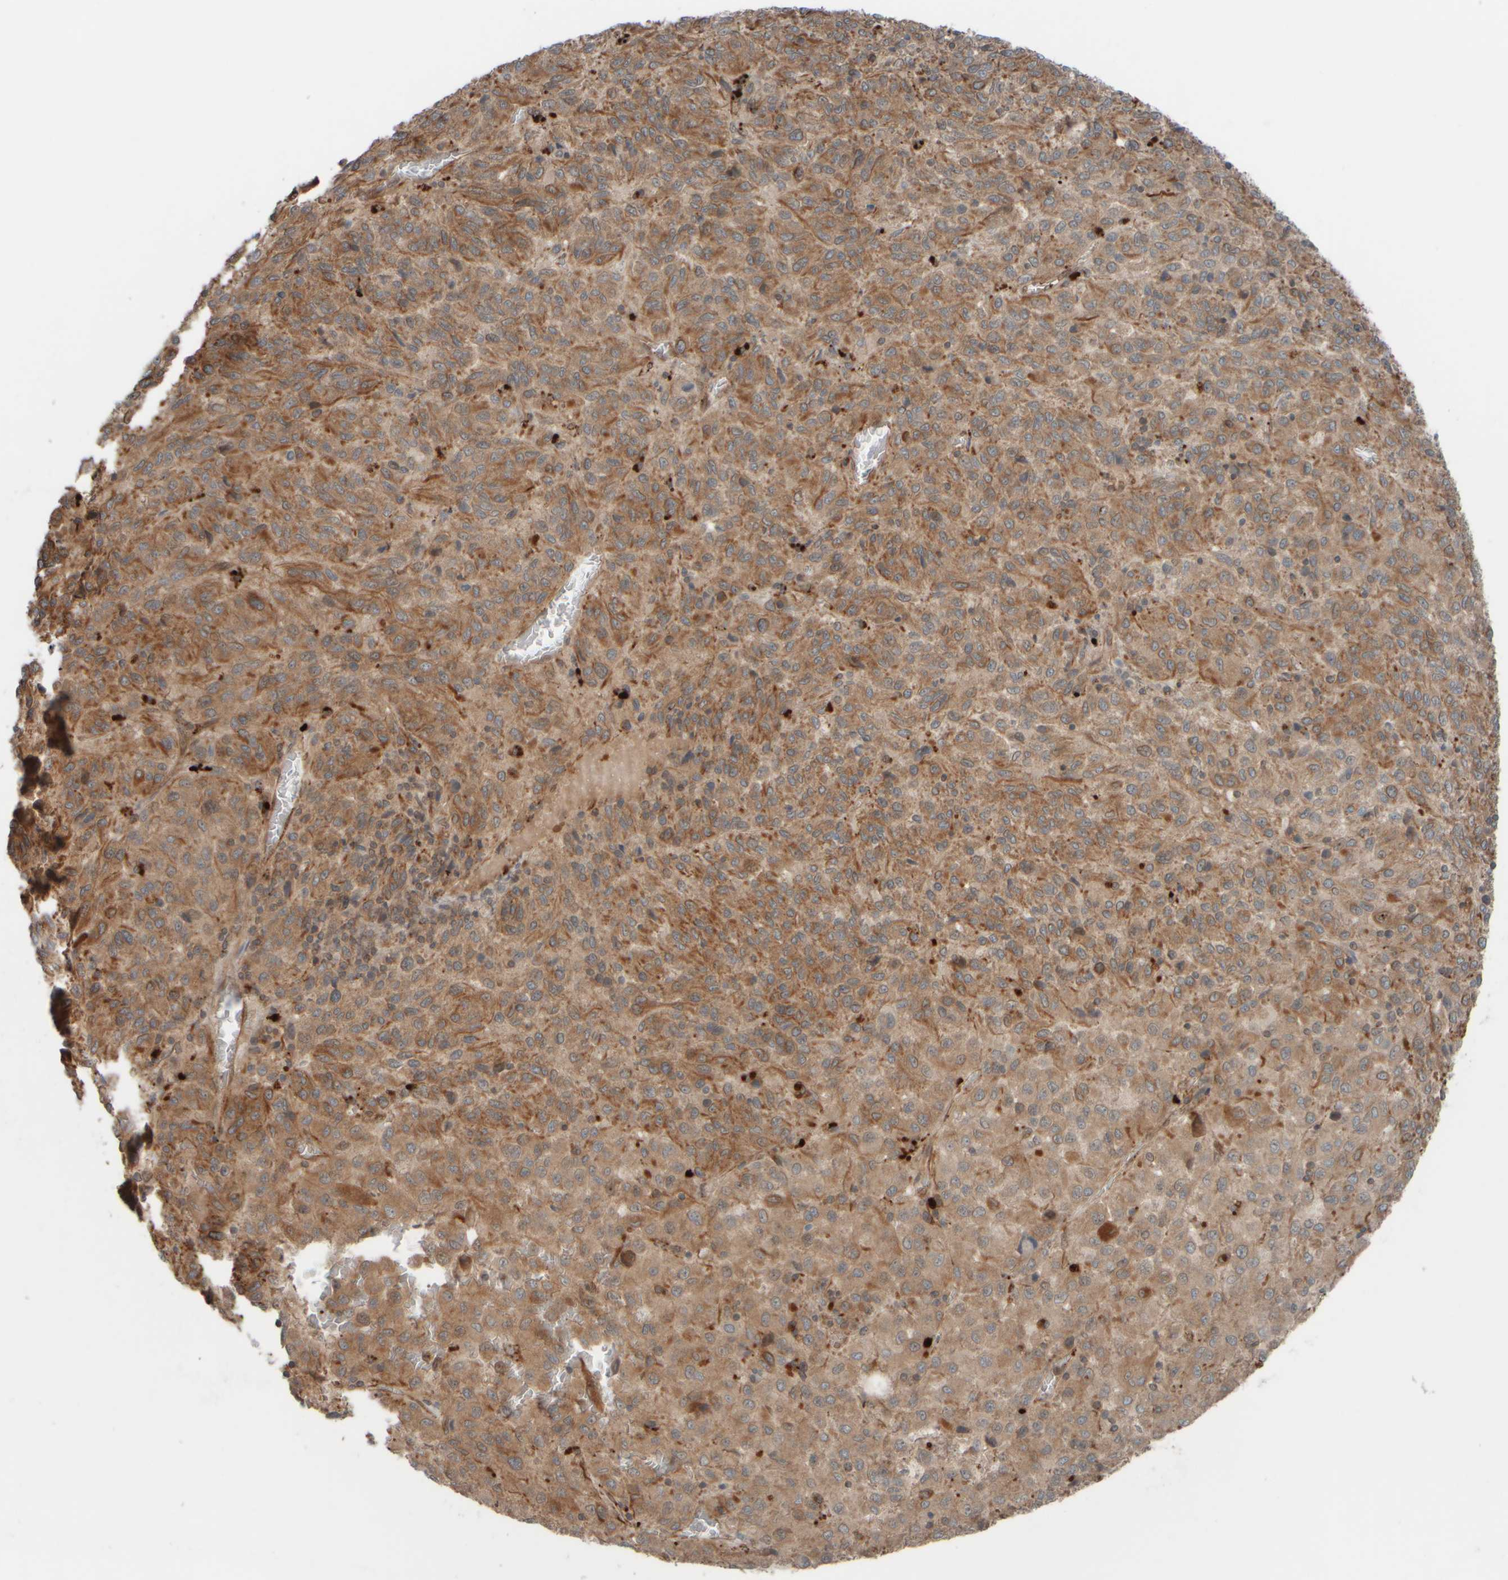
{"staining": {"intensity": "moderate", "quantity": ">75%", "location": "cytoplasmic/membranous"}, "tissue": "melanoma", "cell_type": "Tumor cells", "image_type": "cancer", "snomed": [{"axis": "morphology", "description": "Malignant melanoma, Metastatic site"}, {"axis": "topography", "description": "Lung"}], "caption": "This histopathology image exhibits immunohistochemistry staining of human melanoma, with medium moderate cytoplasmic/membranous positivity in approximately >75% of tumor cells.", "gene": "GIGYF1", "patient": {"sex": "male", "age": 64}}